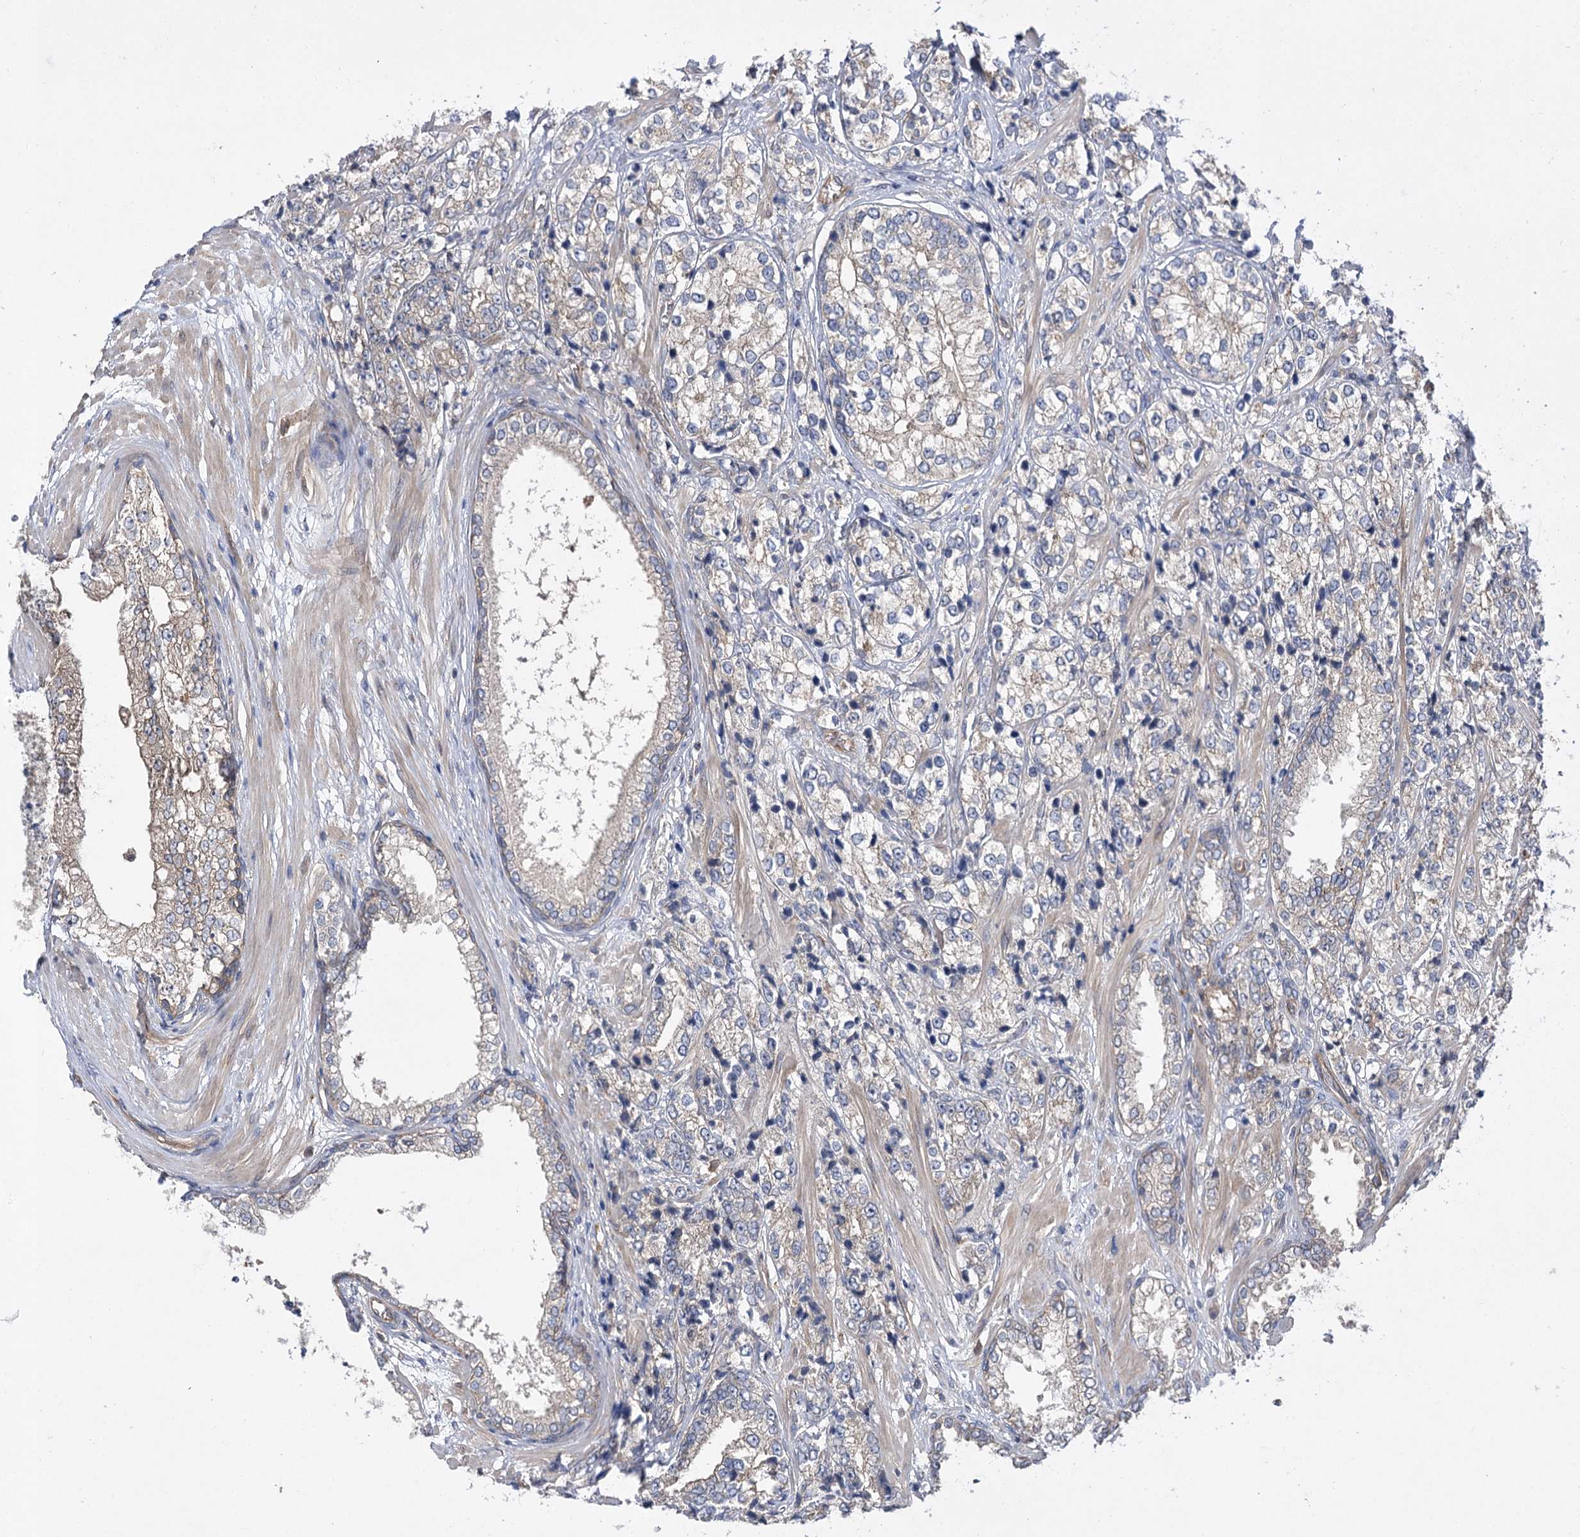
{"staining": {"intensity": "weak", "quantity": "<25%", "location": "cytoplasmic/membranous"}, "tissue": "prostate cancer", "cell_type": "Tumor cells", "image_type": "cancer", "snomed": [{"axis": "morphology", "description": "Adenocarcinoma, High grade"}, {"axis": "topography", "description": "Prostate"}], "caption": "Protein analysis of prostate high-grade adenocarcinoma shows no significant staining in tumor cells. (DAB (3,3'-diaminobenzidine) IHC, high magnification).", "gene": "BCR", "patient": {"sex": "male", "age": 69}}